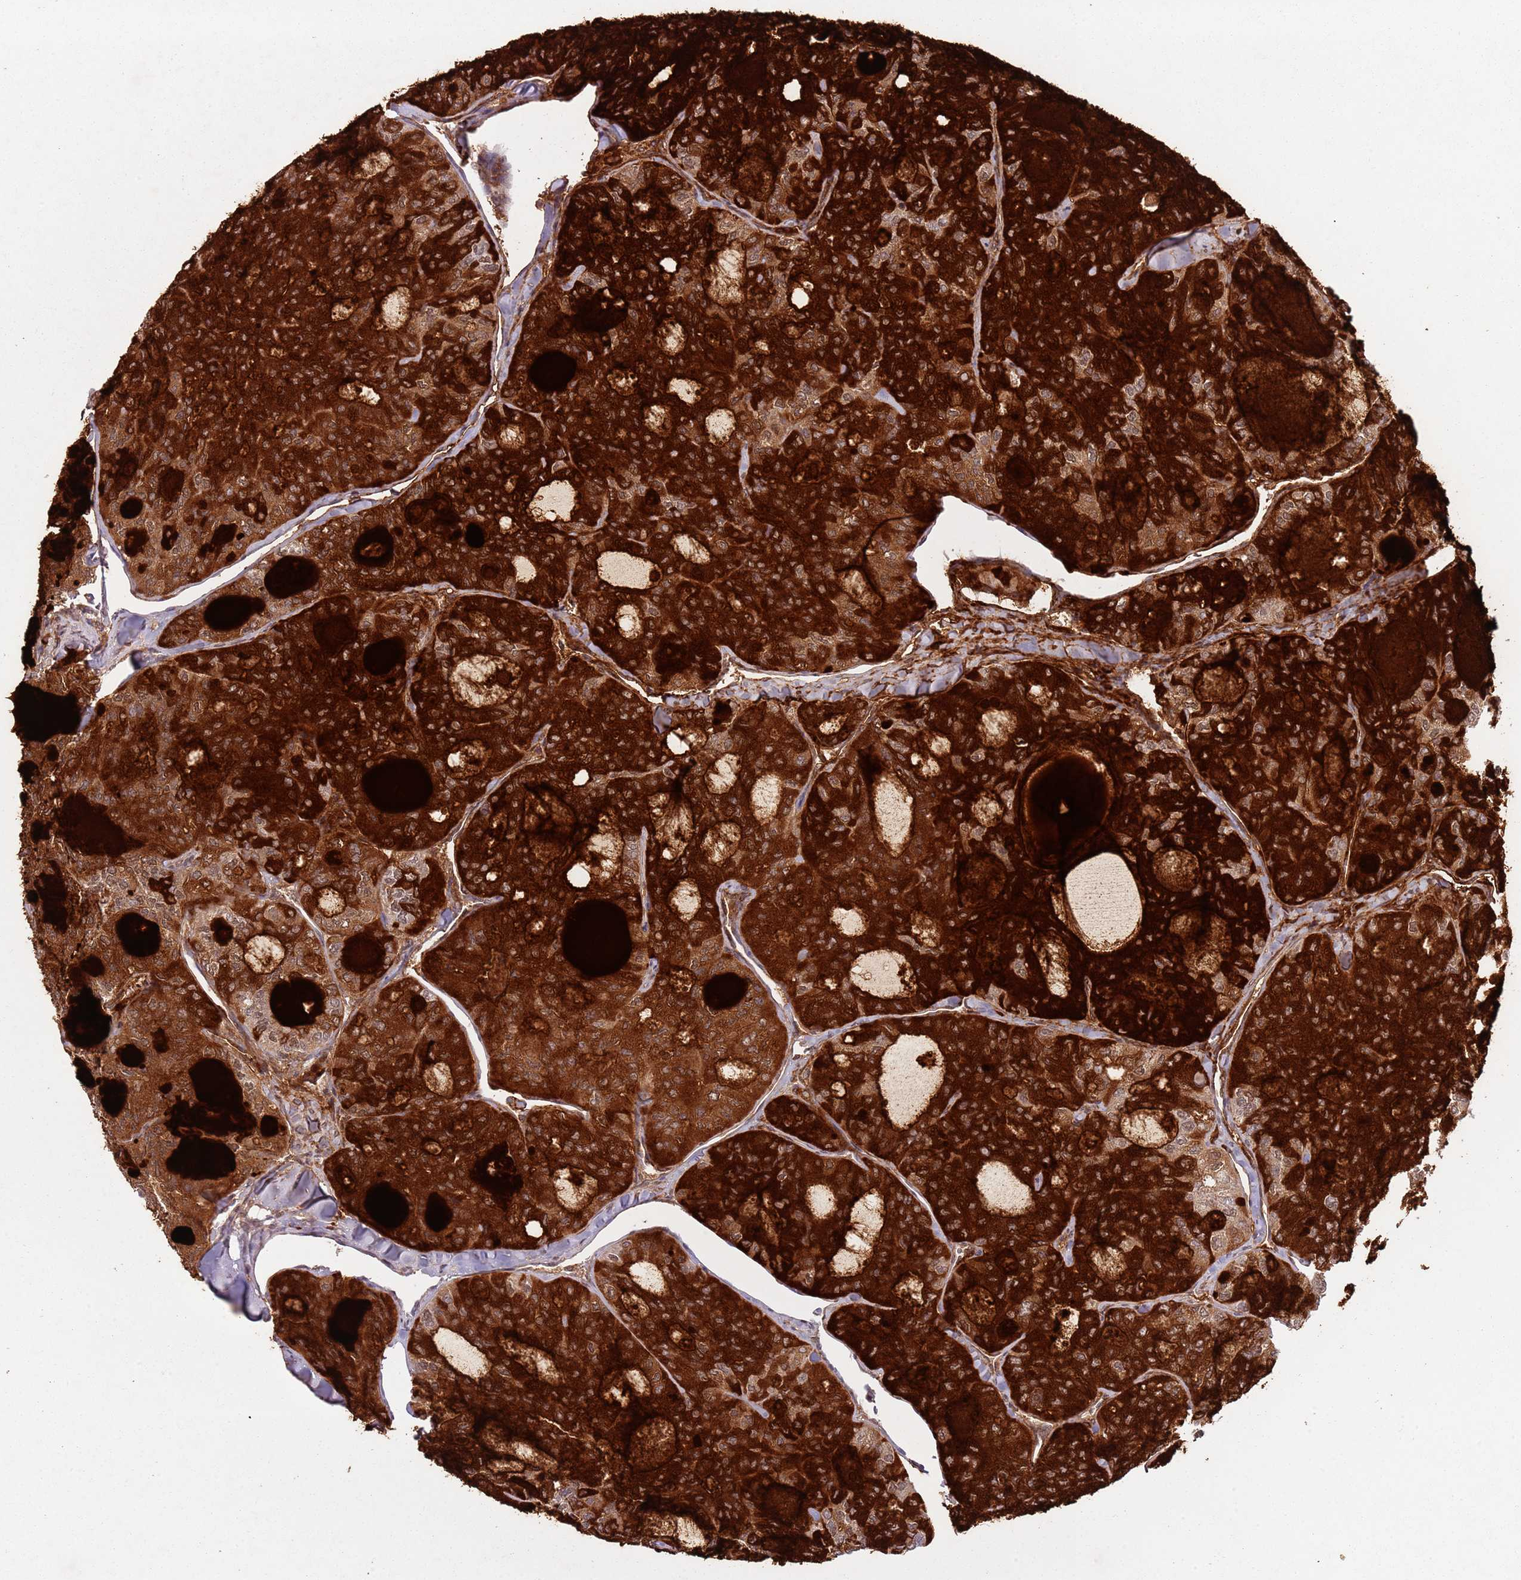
{"staining": {"intensity": "strong", "quantity": ">75%", "location": "cytoplasmic/membranous"}, "tissue": "thyroid cancer", "cell_type": "Tumor cells", "image_type": "cancer", "snomed": [{"axis": "morphology", "description": "Follicular adenoma carcinoma, NOS"}, {"axis": "topography", "description": "Thyroid gland"}], "caption": "Protein analysis of follicular adenoma carcinoma (thyroid) tissue shows strong cytoplasmic/membranous staining in about >75% of tumor cells.", "gene": "FAM120AOS", "patient": {"sex": "male", "age": 75}}